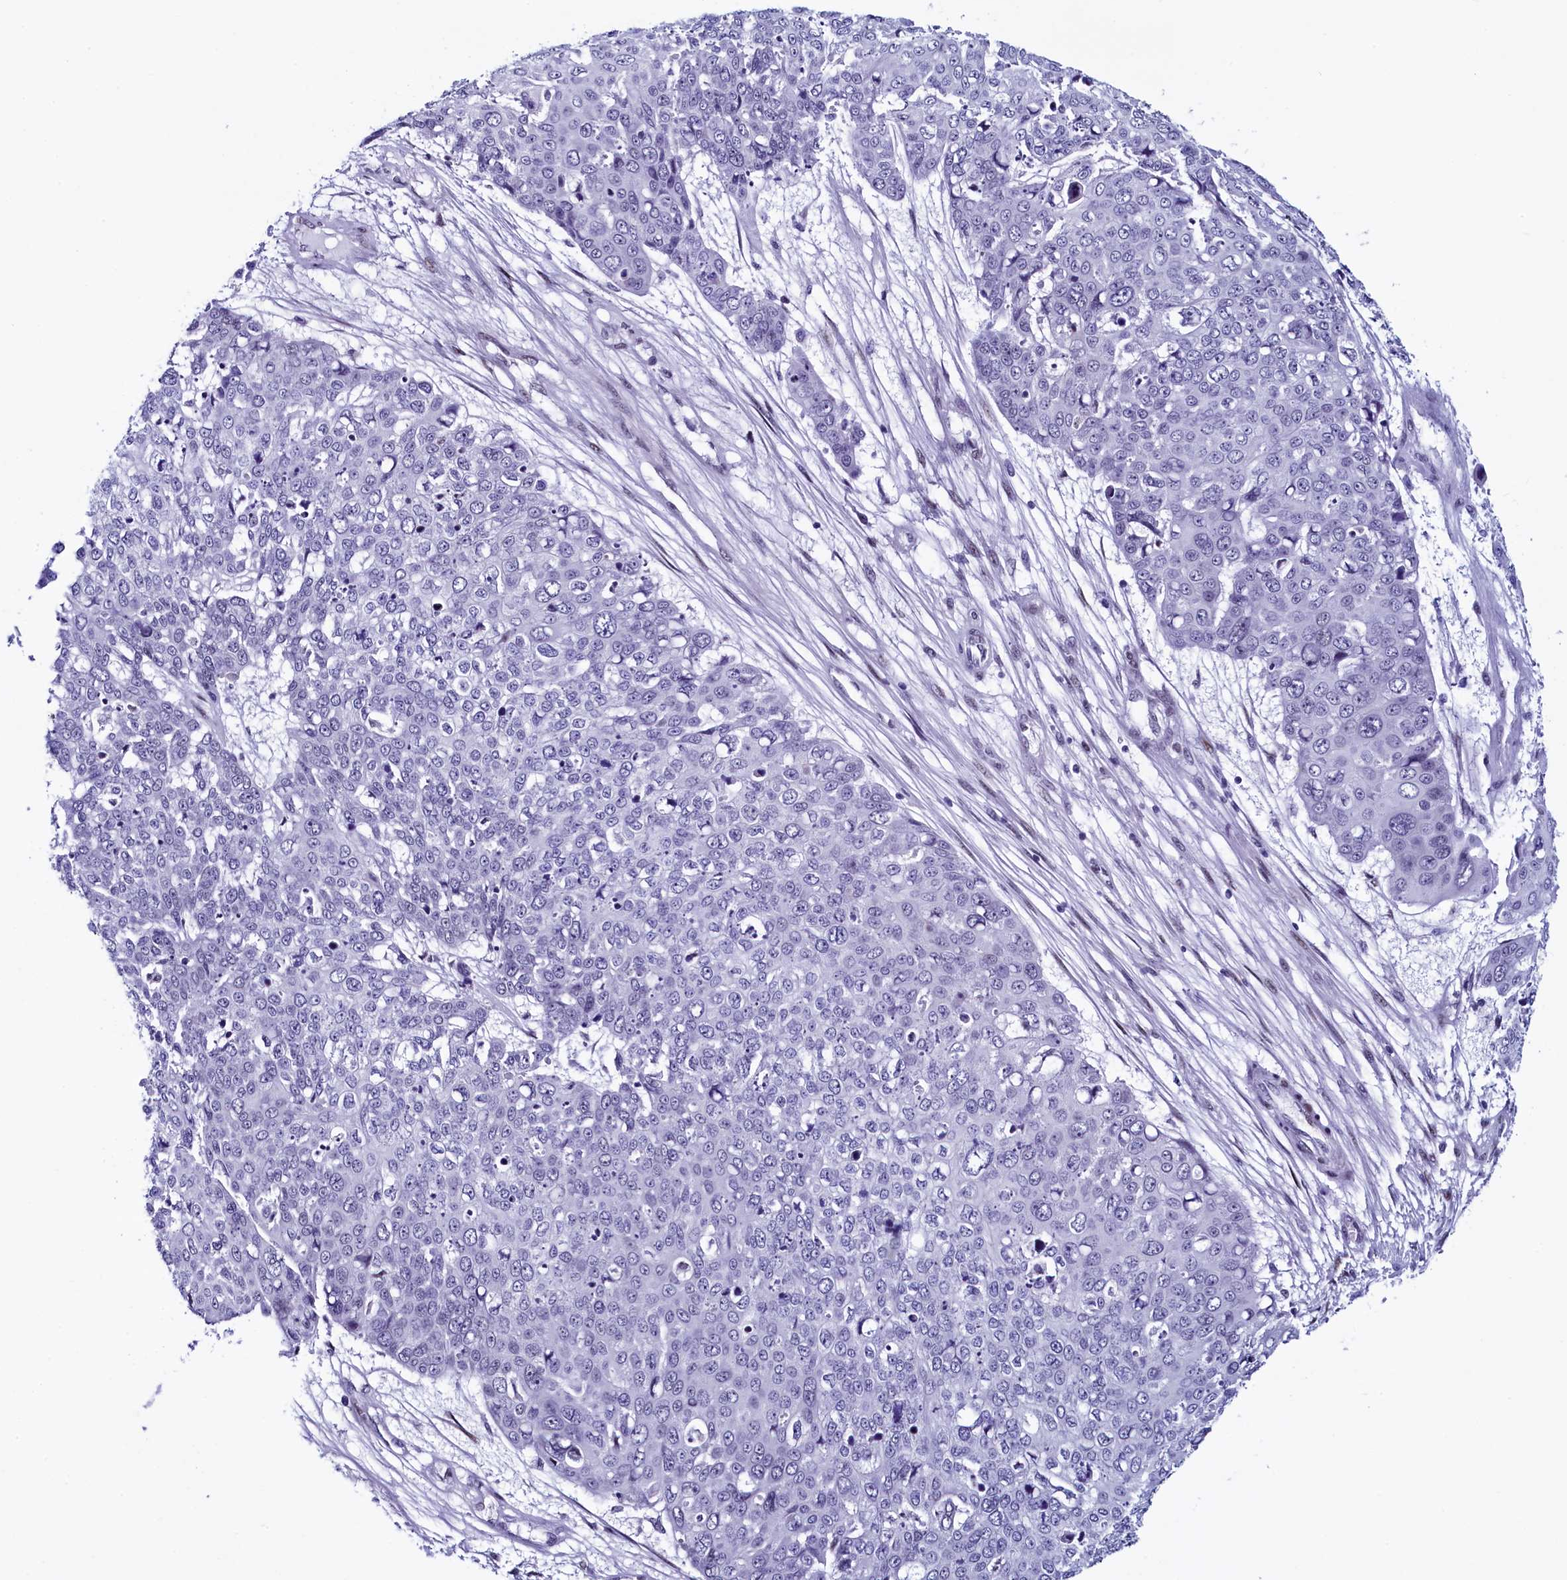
{"staining": {"intensity": "negative", "quantity": "none", "location": "none"}, "tissue": "skin cancer", "cell_type": "Tumor cells", "image_type": "cancer", "snomed": [{"axis": "morphology", "description": "Squamous cell carcinoma, NOS"}, {"axis": "topography", "description": "Skin"}], "caption": "Protein analysis of squamous cell carcinoma (skin) reveals no significant expression in tumor cells. Nuclei are stained in blue.", "gene": "SUGP2", "patient": {"sex": "male", "age": 71}}